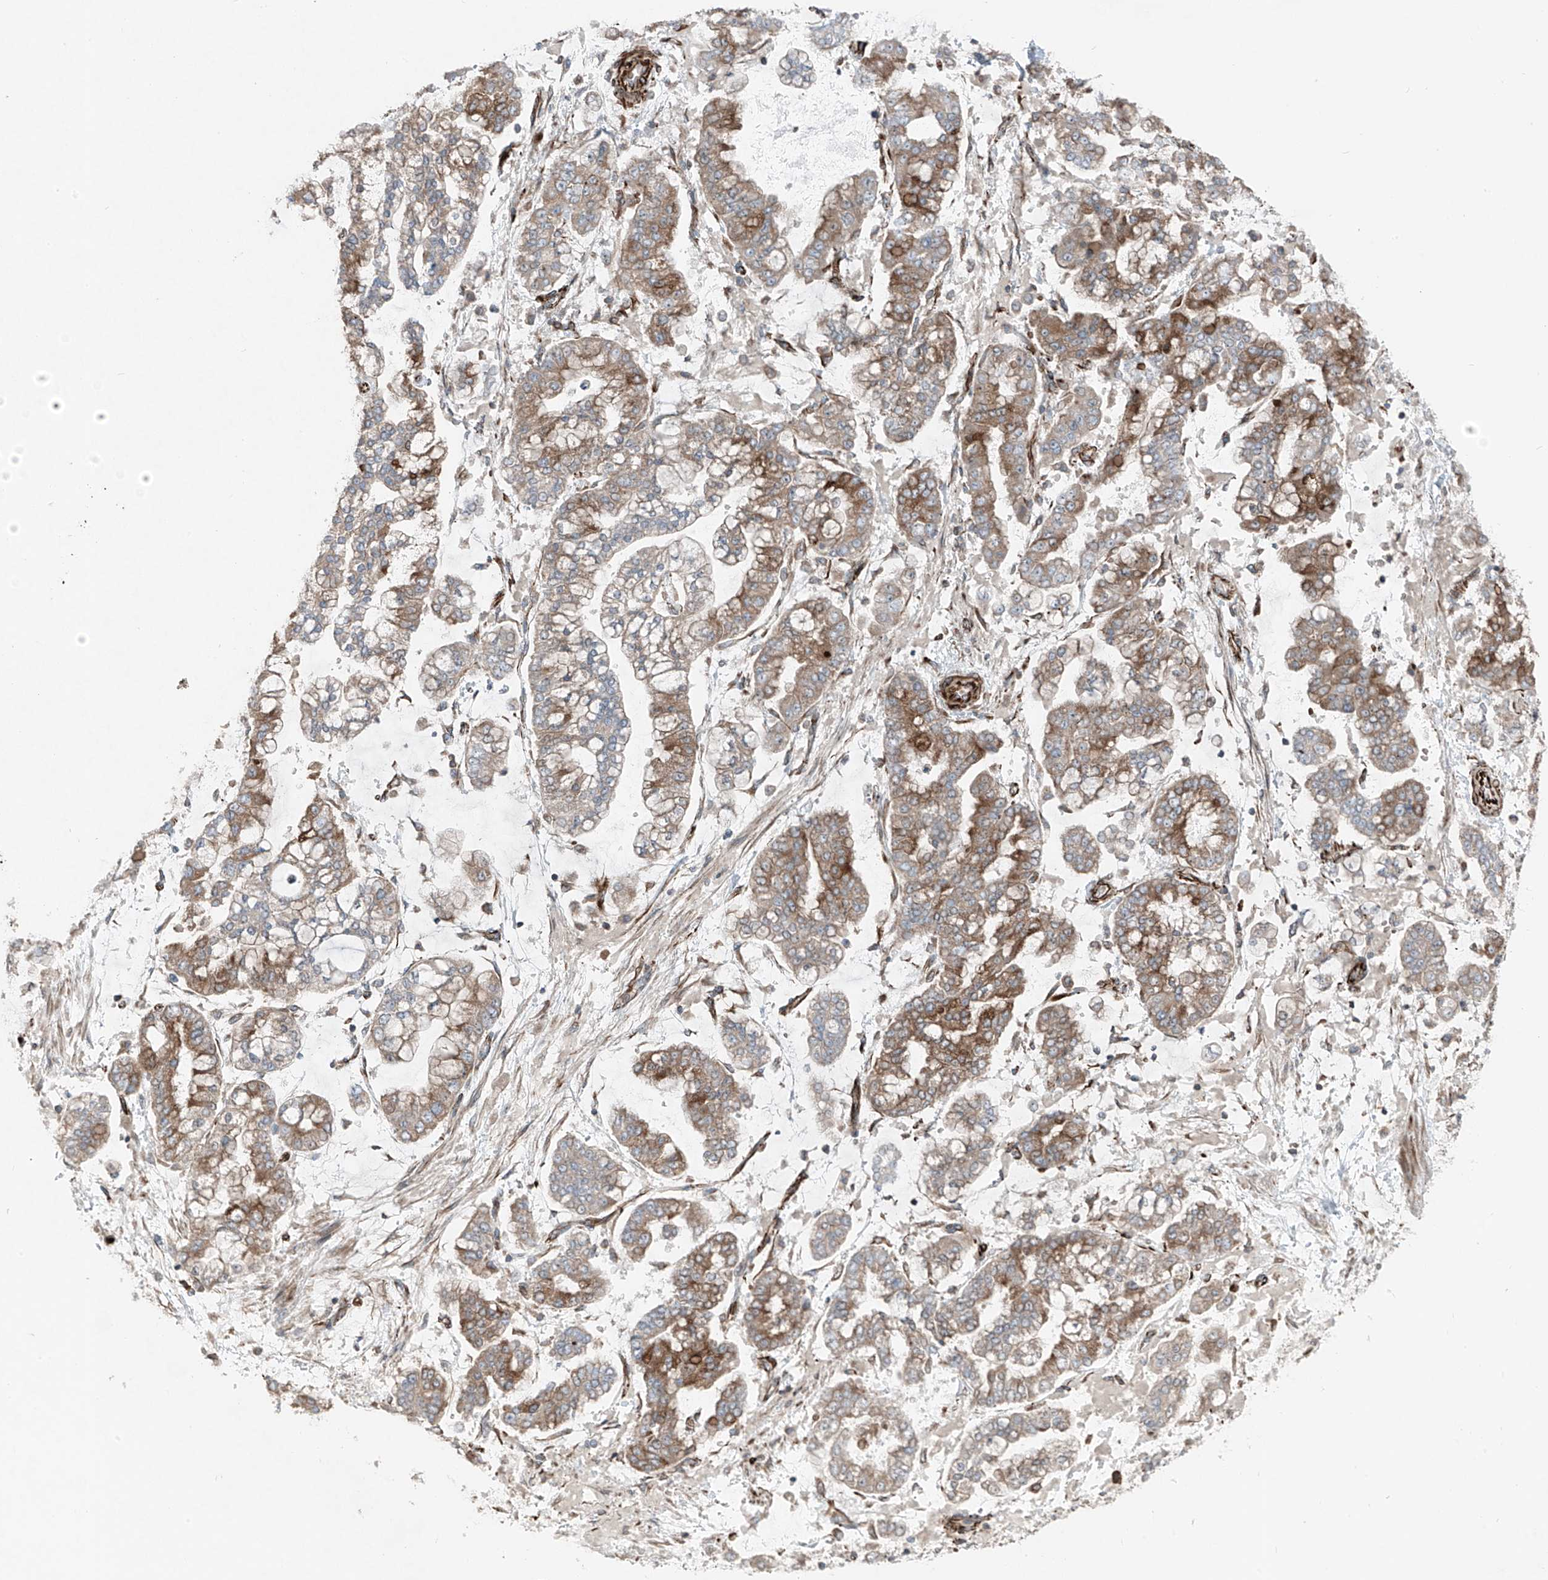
{"staining": {"intensity": "moderate", "quantity": "25%-75%", "location": "cytoplasmic/membranous"}, "tissue": "stomach cancer", "cell_type": "Tumor cells", "image_type": "cancer", "snomed": [{"axis": "morphology", "description": "Normal tissue, NOS"}, {"axis": "morphology", "description": "Adenocarcinoma, NOS"}, {"axis": "topography", "description": "Stomach, upper"}, {"axis": "topography", "description": "Stomach"}], "caption": "The image reveals staining of stomach cancer (adenocarcinoma), revealing moderate cytoplasmic/membranous protein staining (brown color) within tumor cells.", "gene": "ERLEC1", "patient": {"sex": "male", "age": 76}}